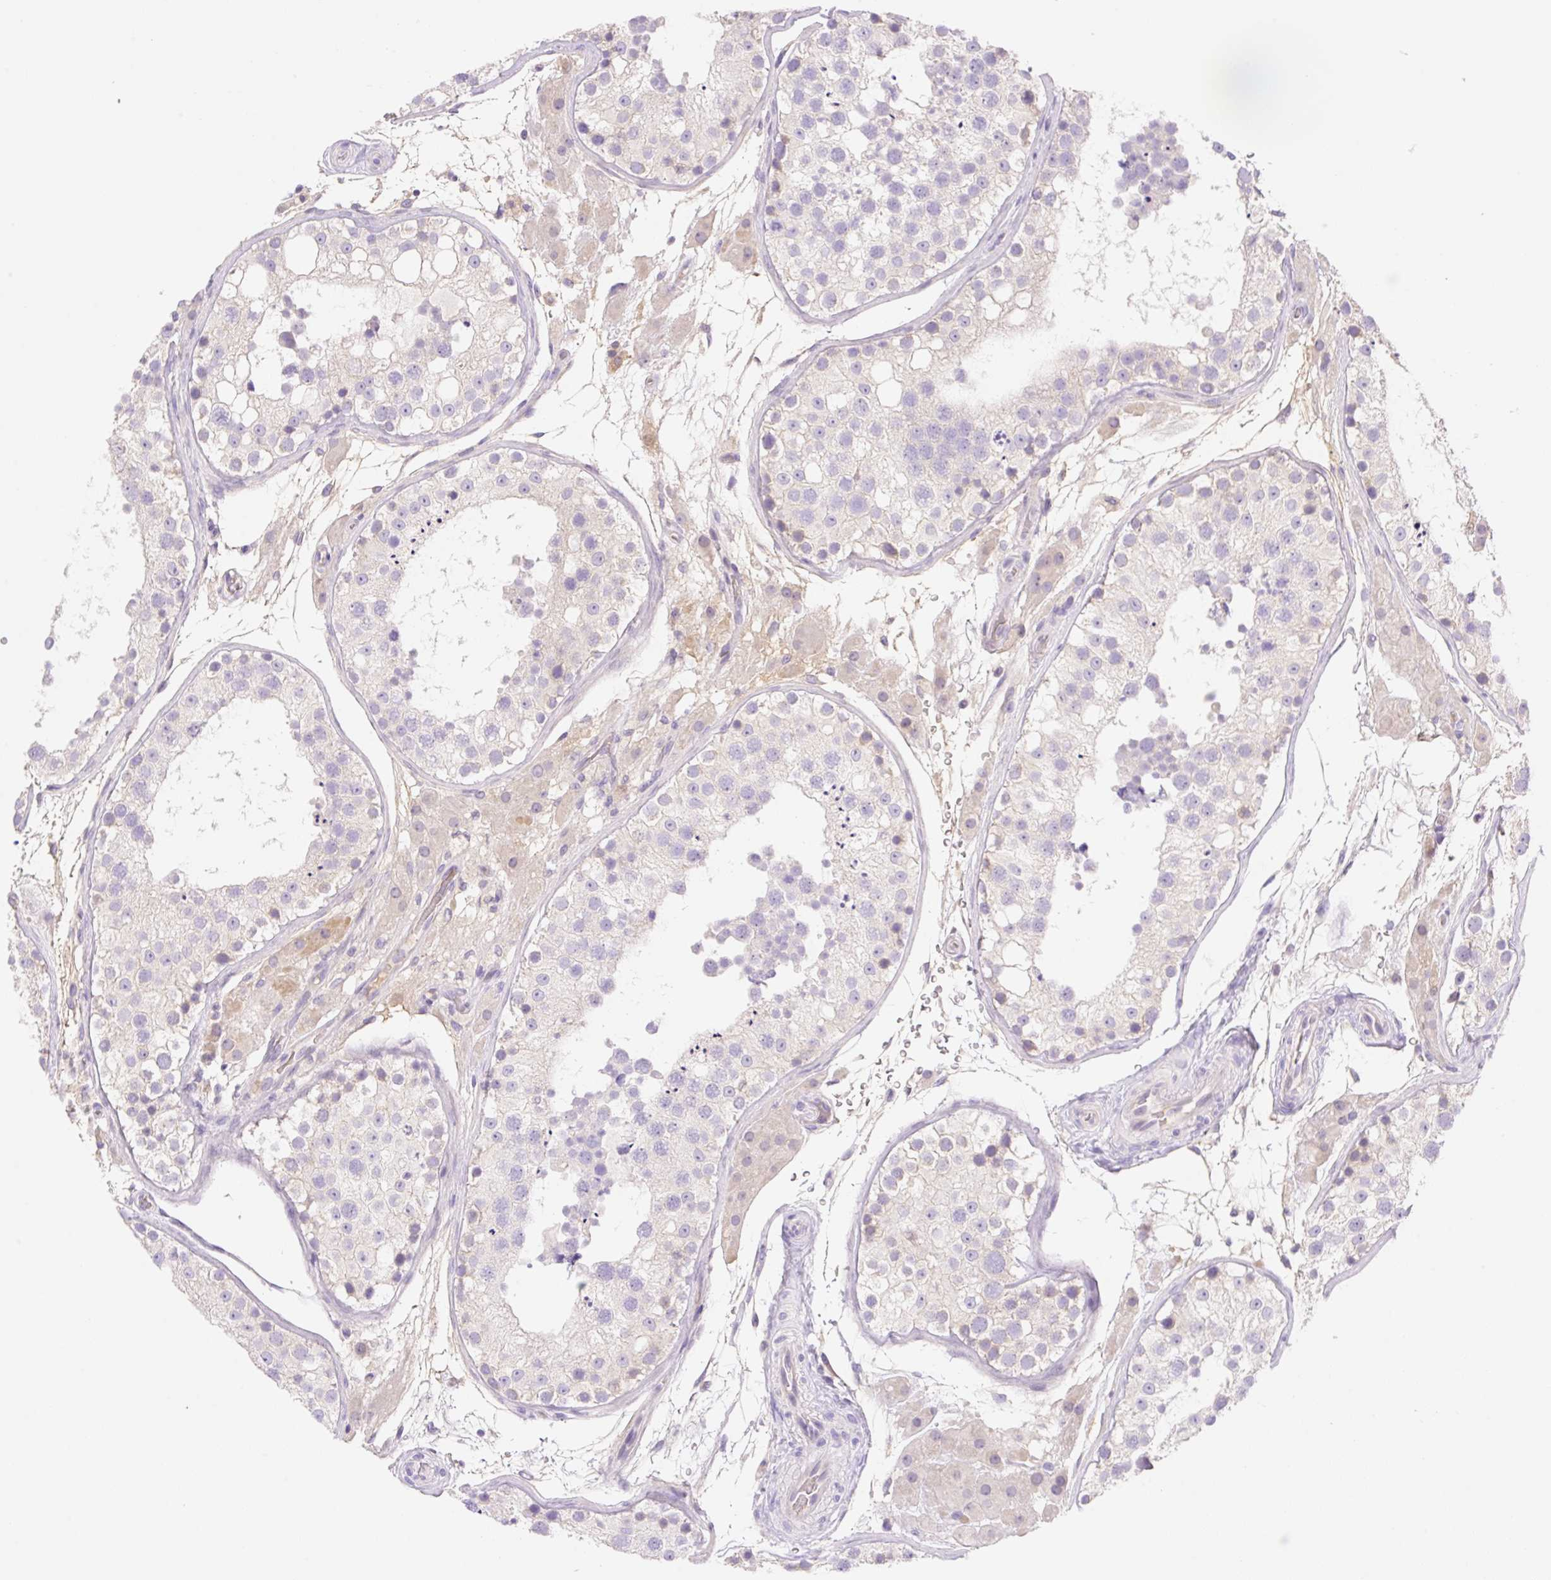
{"staining": {"intensity": "weak", "quantity": "<25%", "location": "cytoplasmic/membranous"}, "tissue": "testis", "cell_type": "Cells in seminiferous ducts", "image_type": "normal", "snomed": [{"axis": "morphology", "description": "Normal tissue, NOS"}, {"axis": "topography", "description": "Testis"}], "caption": "Immunohistochemistry (IHC) of benign human testis reveals no staining in cells in seminiferous ducts. The staining is performed using DAB brown chromogen with nuclei counter-stained in using hematoxylin.", "gene": "DENND5A", "patient": {"sex": "male", "age": 26}}